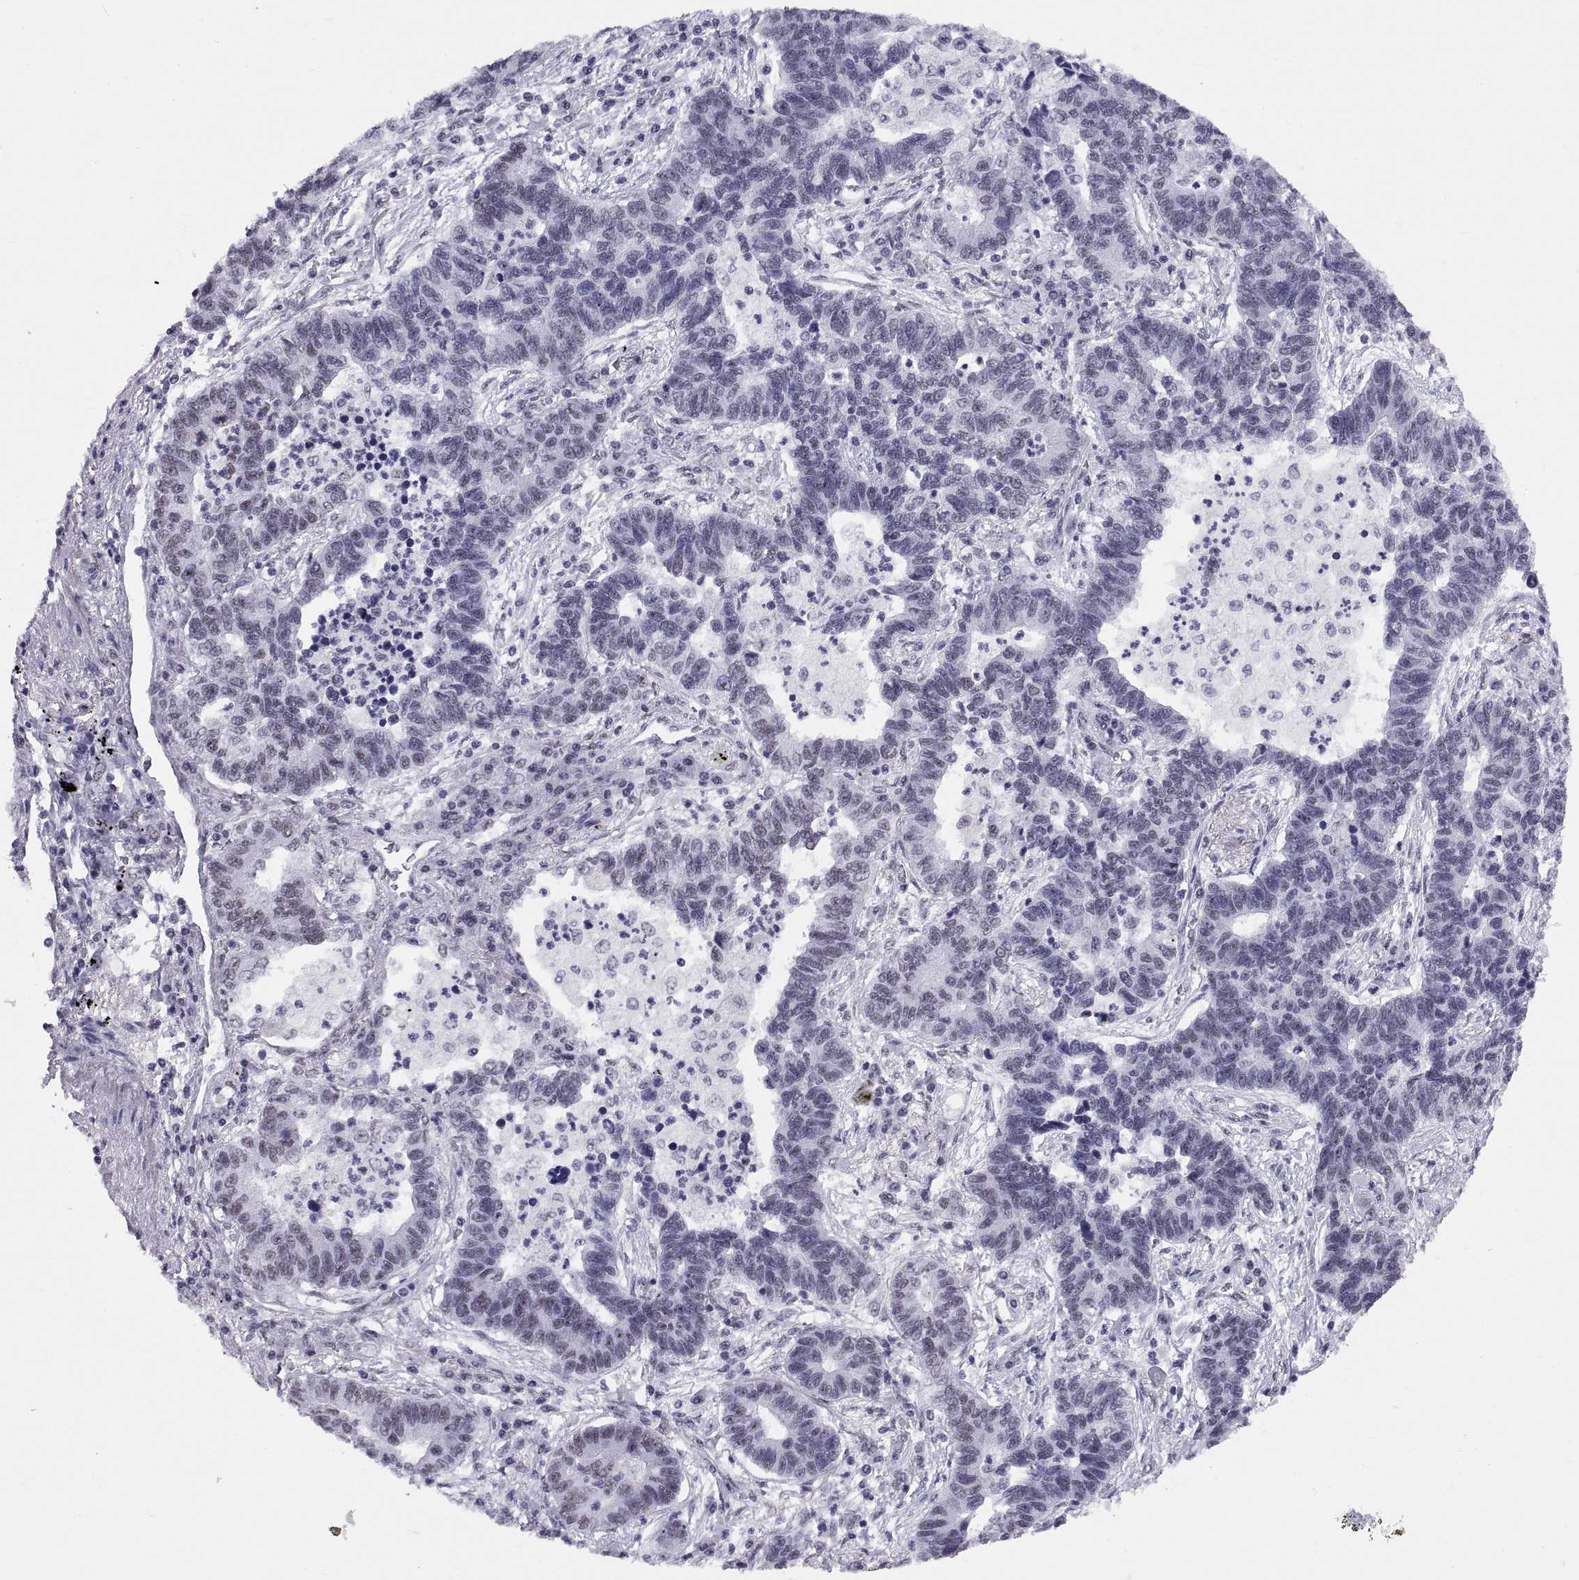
{"staining": {"intensity": "negative", "quantity": "none", "location": "none"}, "tissue": "lung cancer", "cell_type": "Tumor cells", "image_type": "cancer", "snomed": [{"axis": "morphology", "description": "Adenocarcinoma, NOS"}, {"axis": "topography", "description": "Lung"}], "caption": "Immunohistochemistry (IHC) image of neoplastic tissue: human lung adenocarcinoma stained with DAB shows no significant protein positivity in tumor cells.", "gene": "NEUROD6", "patient": {"sex": "female", "age": 57}}